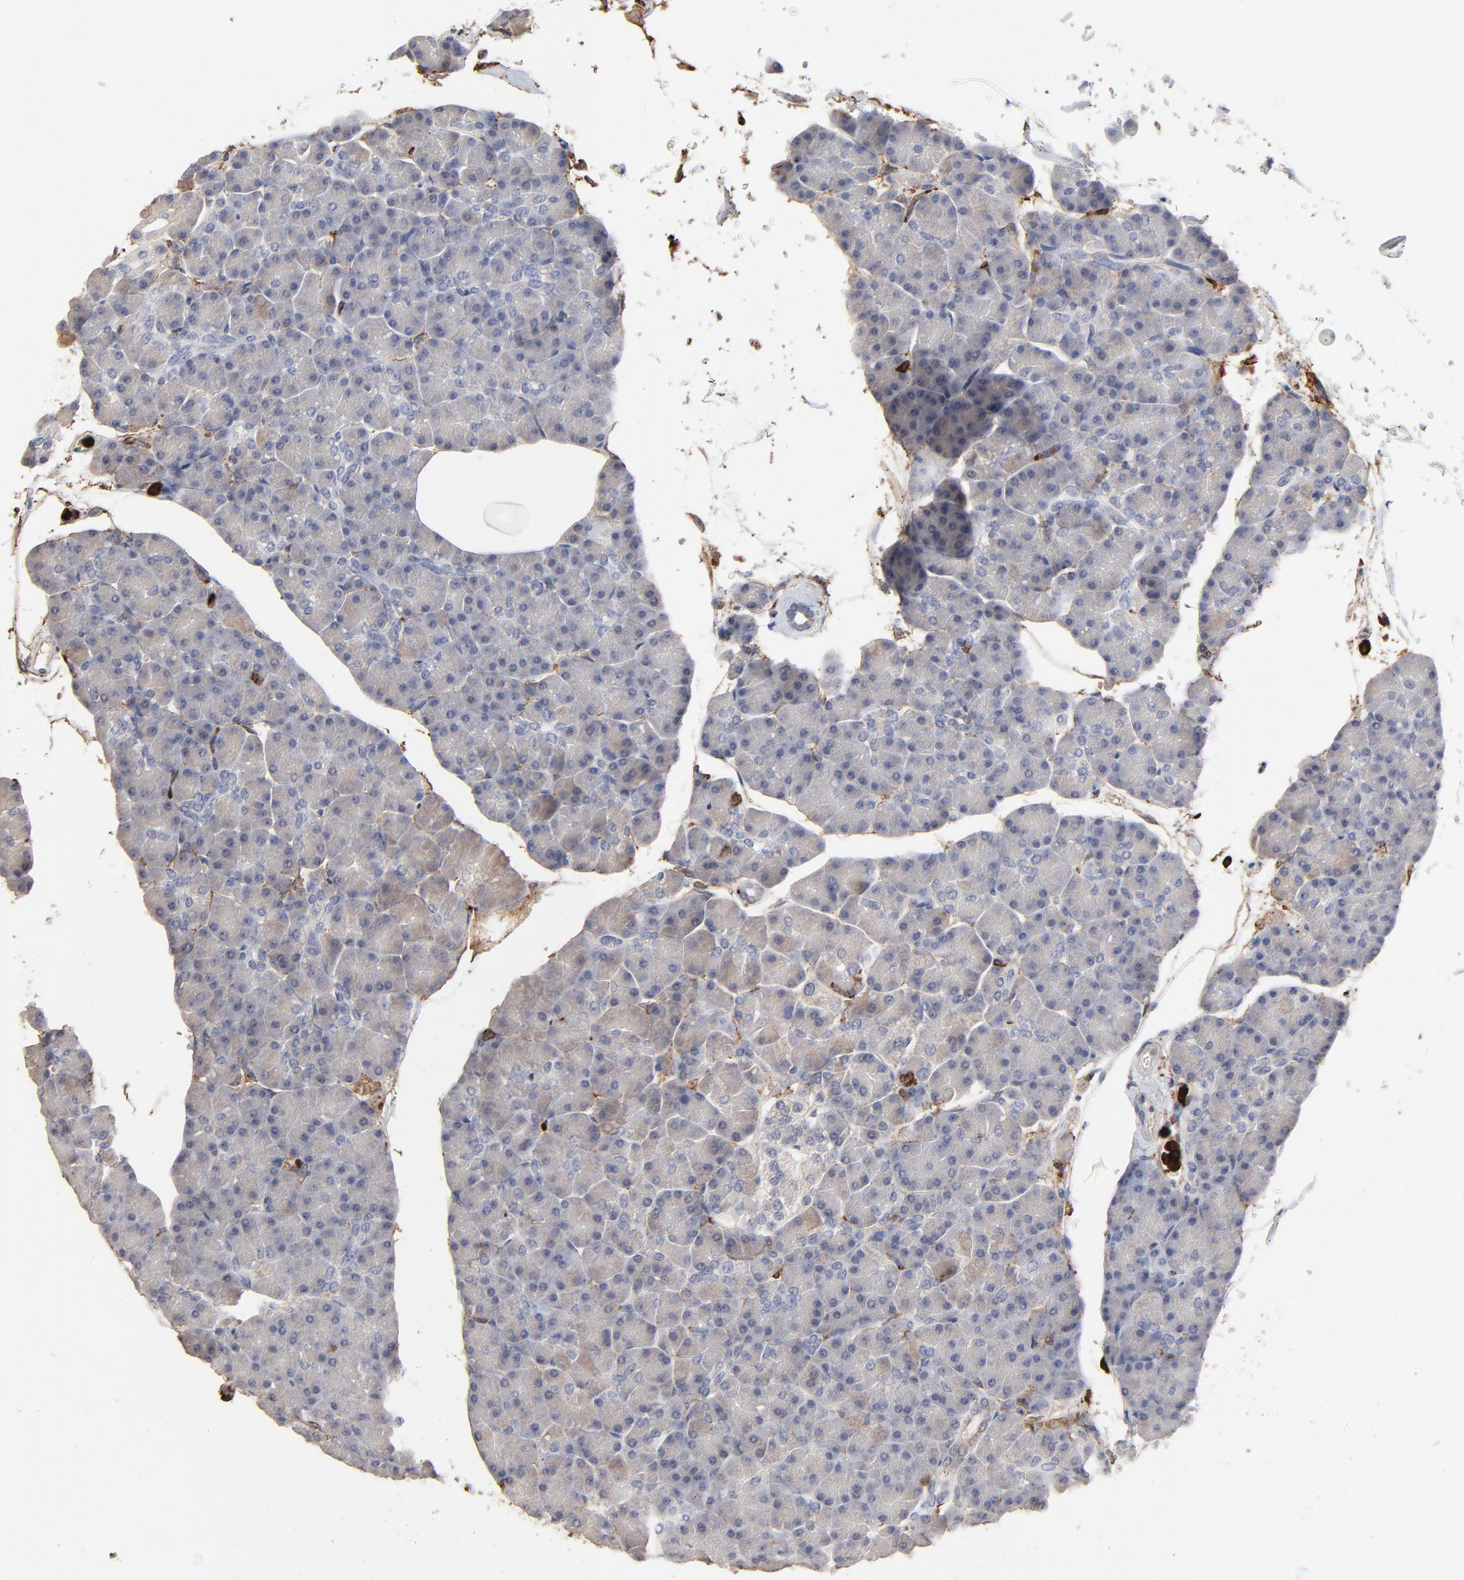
{"staining": {"intensity": "weak", "quantity": "<25%", "location": "cytoplasmic/membranous"}, "tissue": "pancreas", "cell_type": "Exocrine glandular cells", "image_type": "normal", "snomed": [{"axis": "morphology", "description": "Normal tissue, NOS"}, {"axis": "topography", "description": "Pancreas"}], "caption": "Exocrine glandular cells show no significant protein positivity in benign pancreas.", "gene": "SLC6A14", "patient": {"sex": "female", "age": 43}}